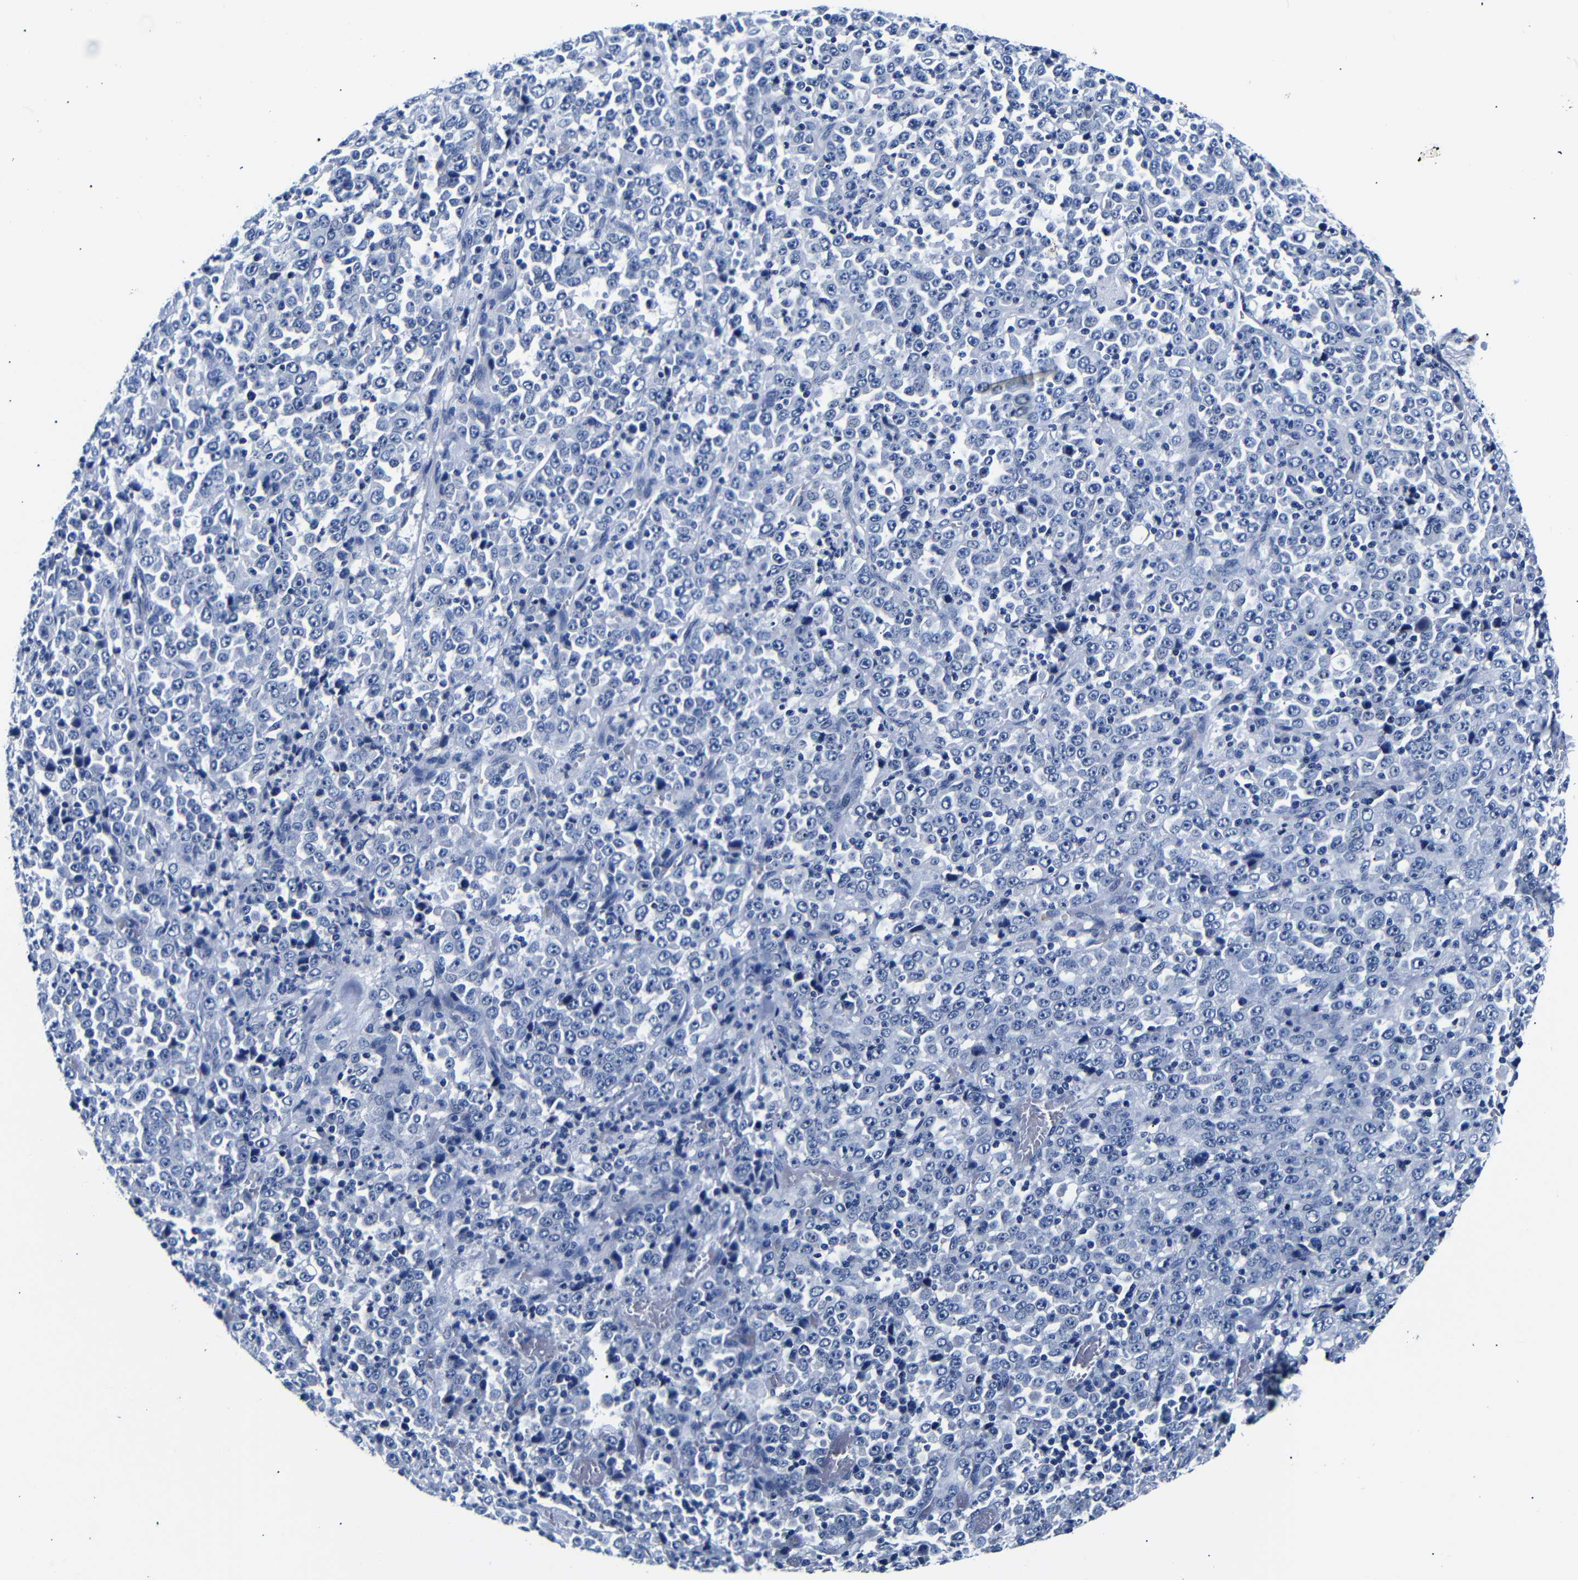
{"staining": {"intensity": "negative", "quantity": "none", "location": "none"}, "tissue": "stomach cancer", "cell_type": "Tumor cells", "image_type": "cancer", "snomed": [{"axis": "morphology", "description": "Normal tissue, NOS"}, {"axis": "morphology", "description": "Adenocarcinoma, NOS"}, {"axis": "topography", "description": "Stomach, upper"}, {"axis": "topography", "description": "Stomach"}], "caption": "An IHC image of stomach cancer (adenocarcinoma) is shown. There is no staining in tumor cells of stomach cancer (adenocarcinoma).", "gene": "GAP43", "patient": {"sex": "male", "age": 59}}